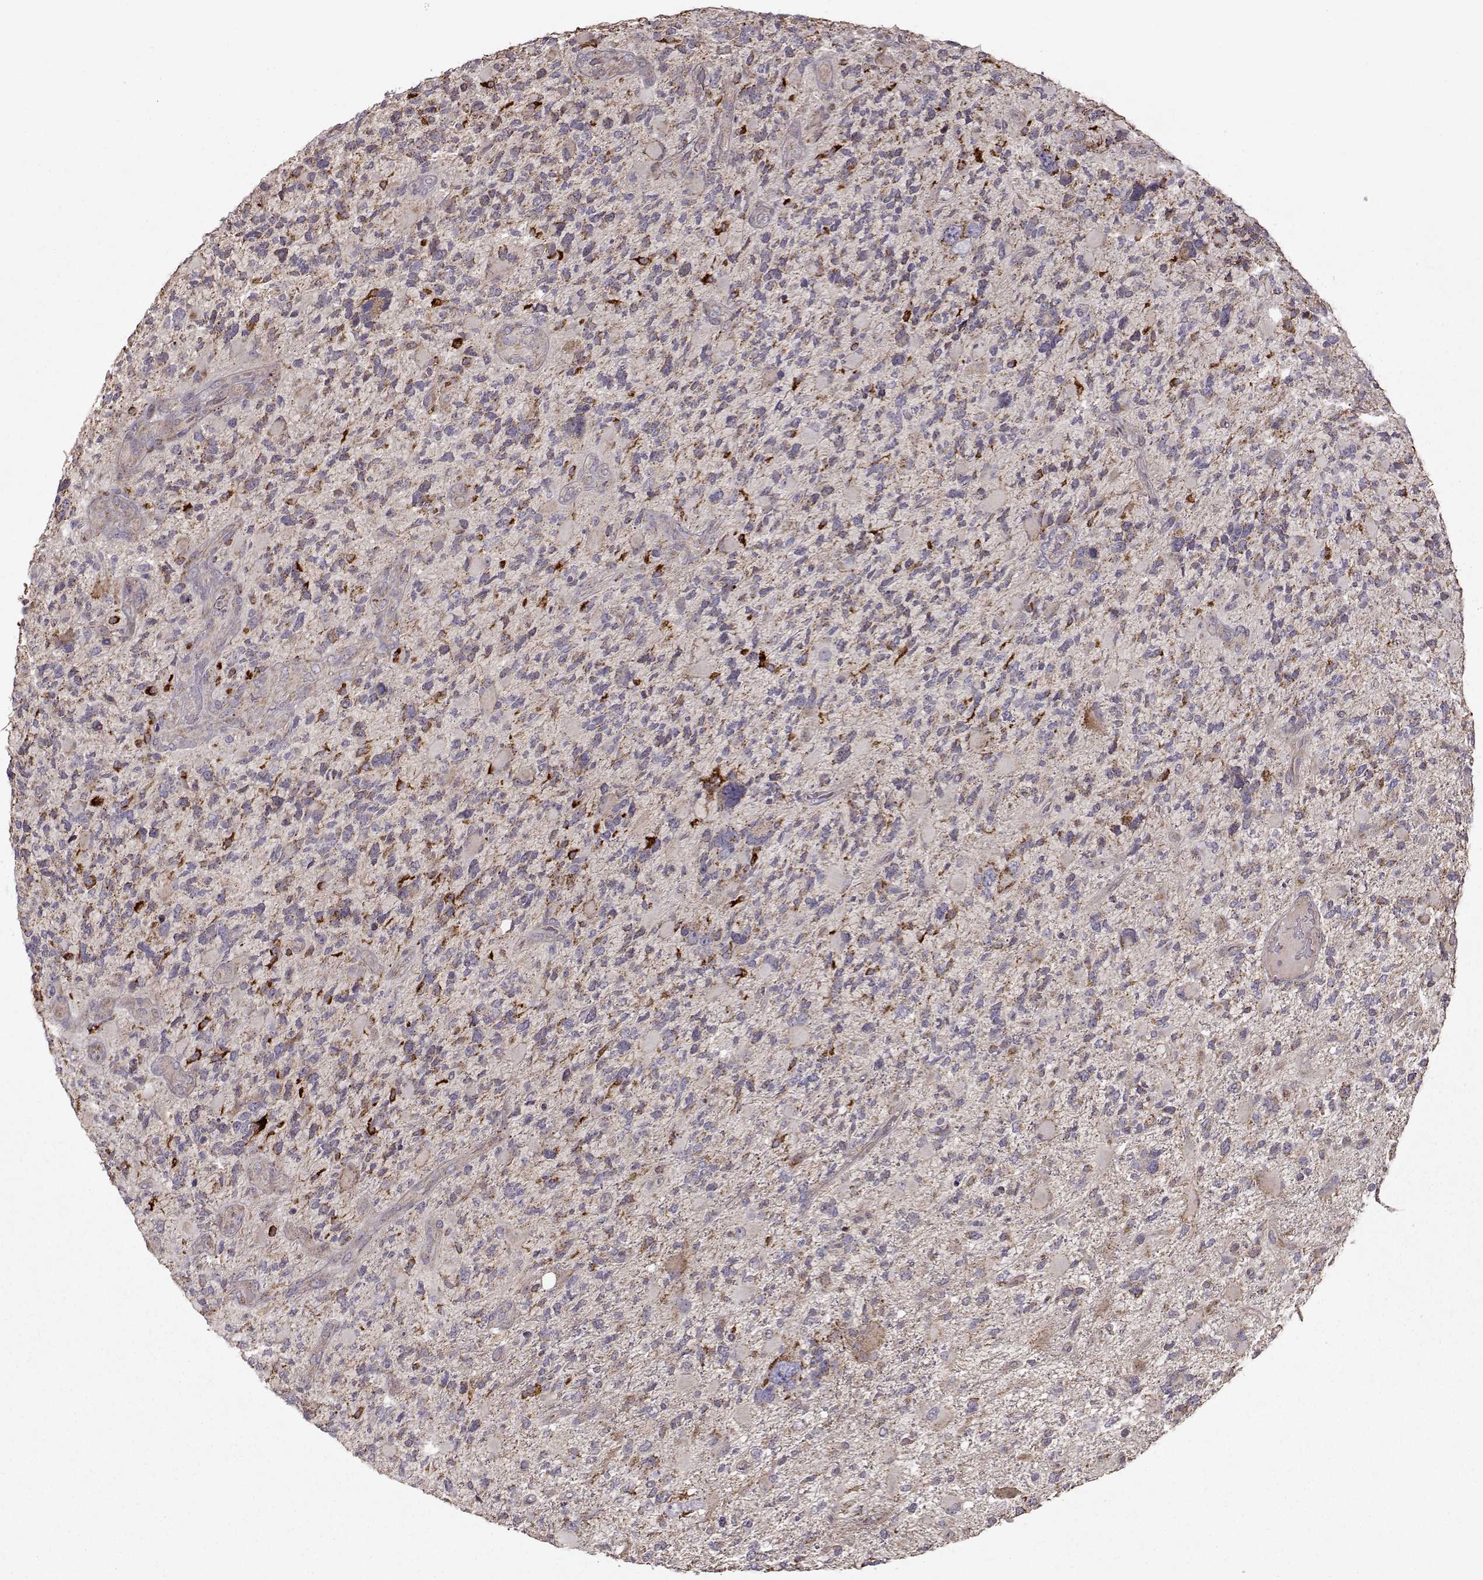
{"staining": {"intensity": "negative", "quantity": "none", "location": "none"}, "tissue": "glioma", "cell_type": "Tumor cells", "image_type": "cancer", "snomed": [{"axis": "morphology", "description": "Glioma, malignant, High grade"}, {"axis": "topography", "description": "Brain"}], "caption": "Photomicrograph shows no significant protein staining in tumor cells of glioma.", "gene": "CMTM3", "patient": {"sex": "female", "age": 71}}